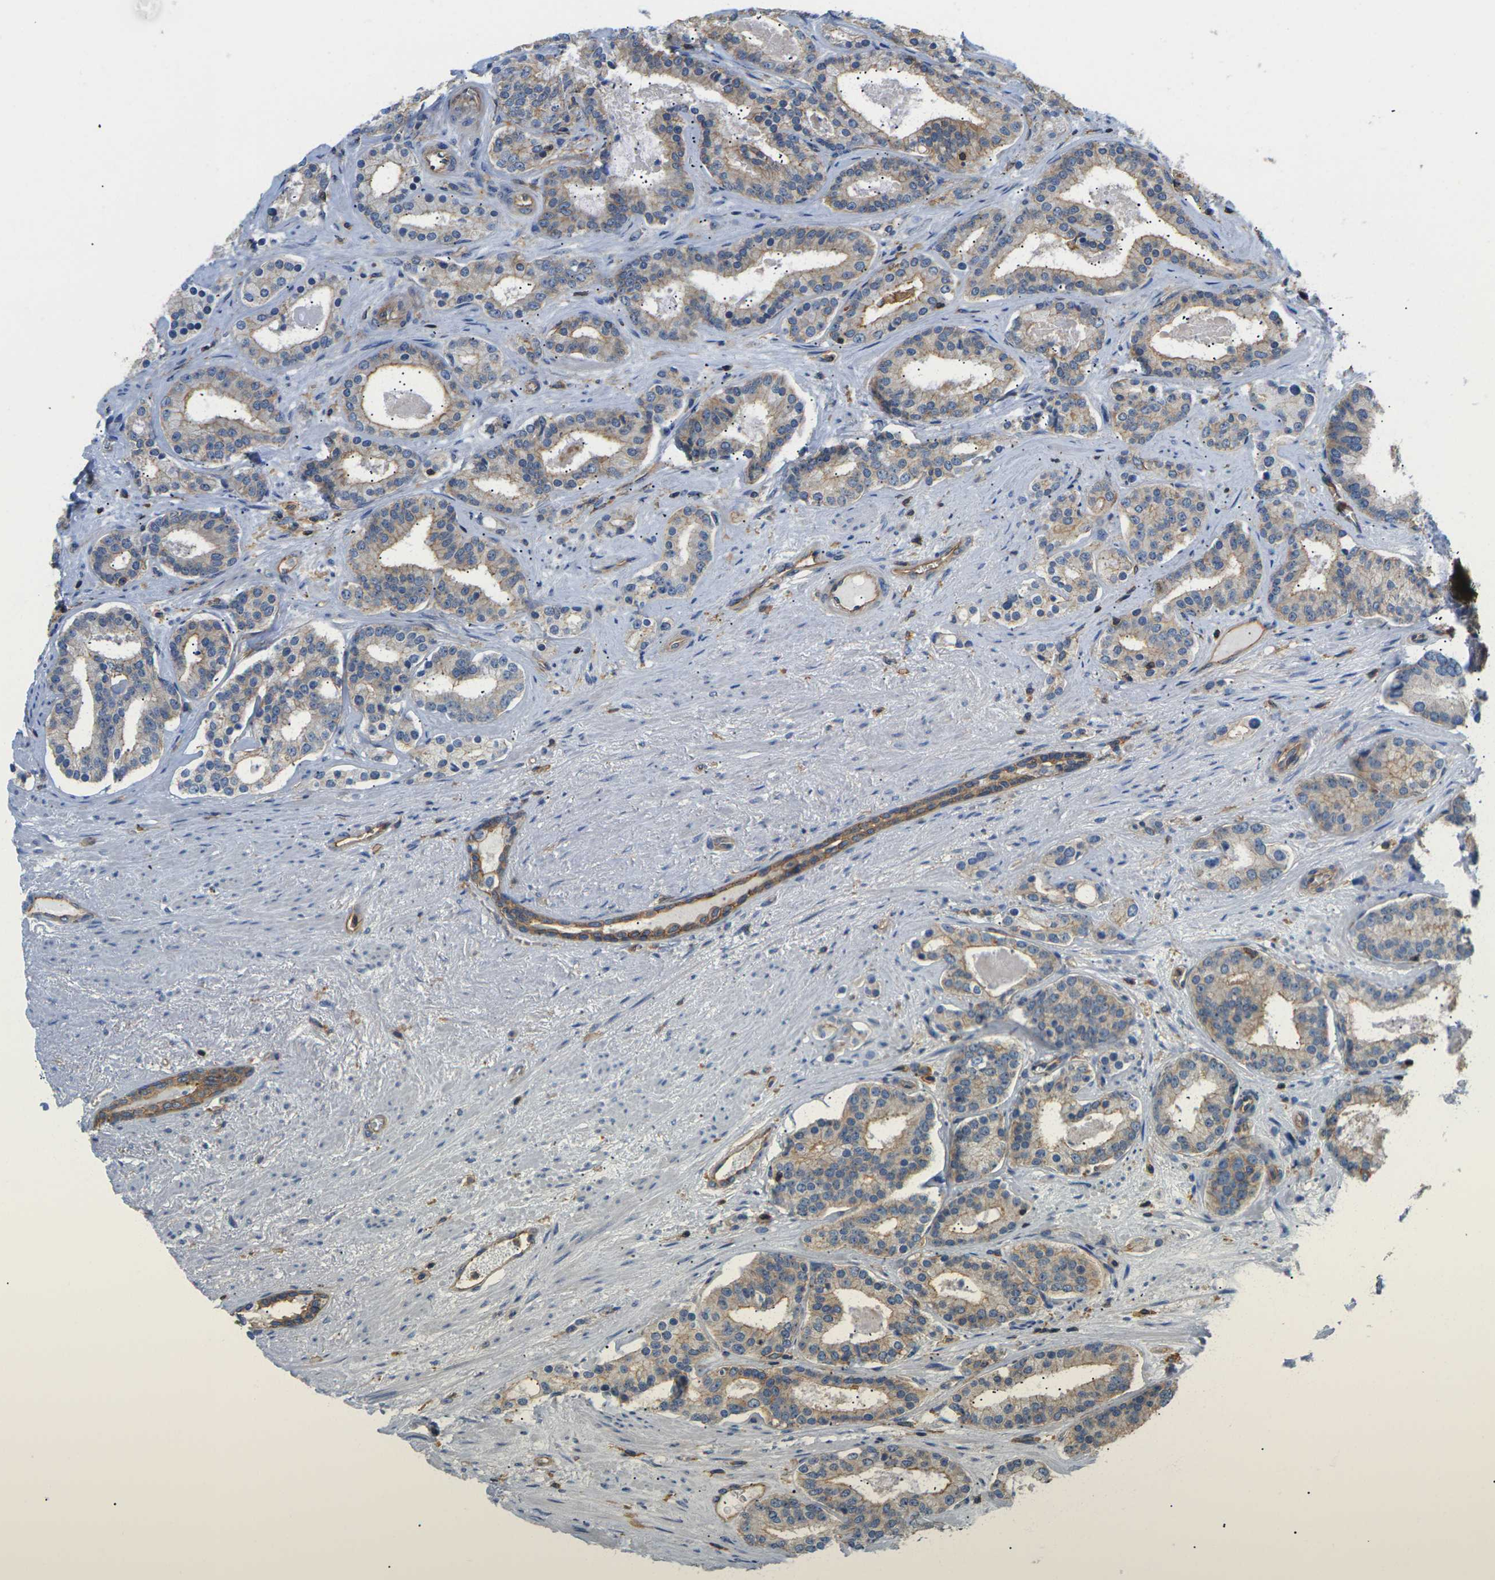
{"staining": {"intensity": "moderate", "quantity": "25%-75%", "location": "cytoplasmic/membranous"}, "tissue": "prostate cancer", "cell_type": "Tumor cells", "image_type": "cancer", "snomed": [{"axis": "morphology", "description": "Adenocarcinoma, Low grade"}, {"axis": "topography", "description": "Prostate"}], "caption": "Moderate cytoplasmic/membranous protein staining is appreciated in approximately 25%-75% of tumor cells in prostate cancer (low-grade adenocarcinoma).", "gene": "IQGAP1", "patient": {"sex": "male", "age": 63}}